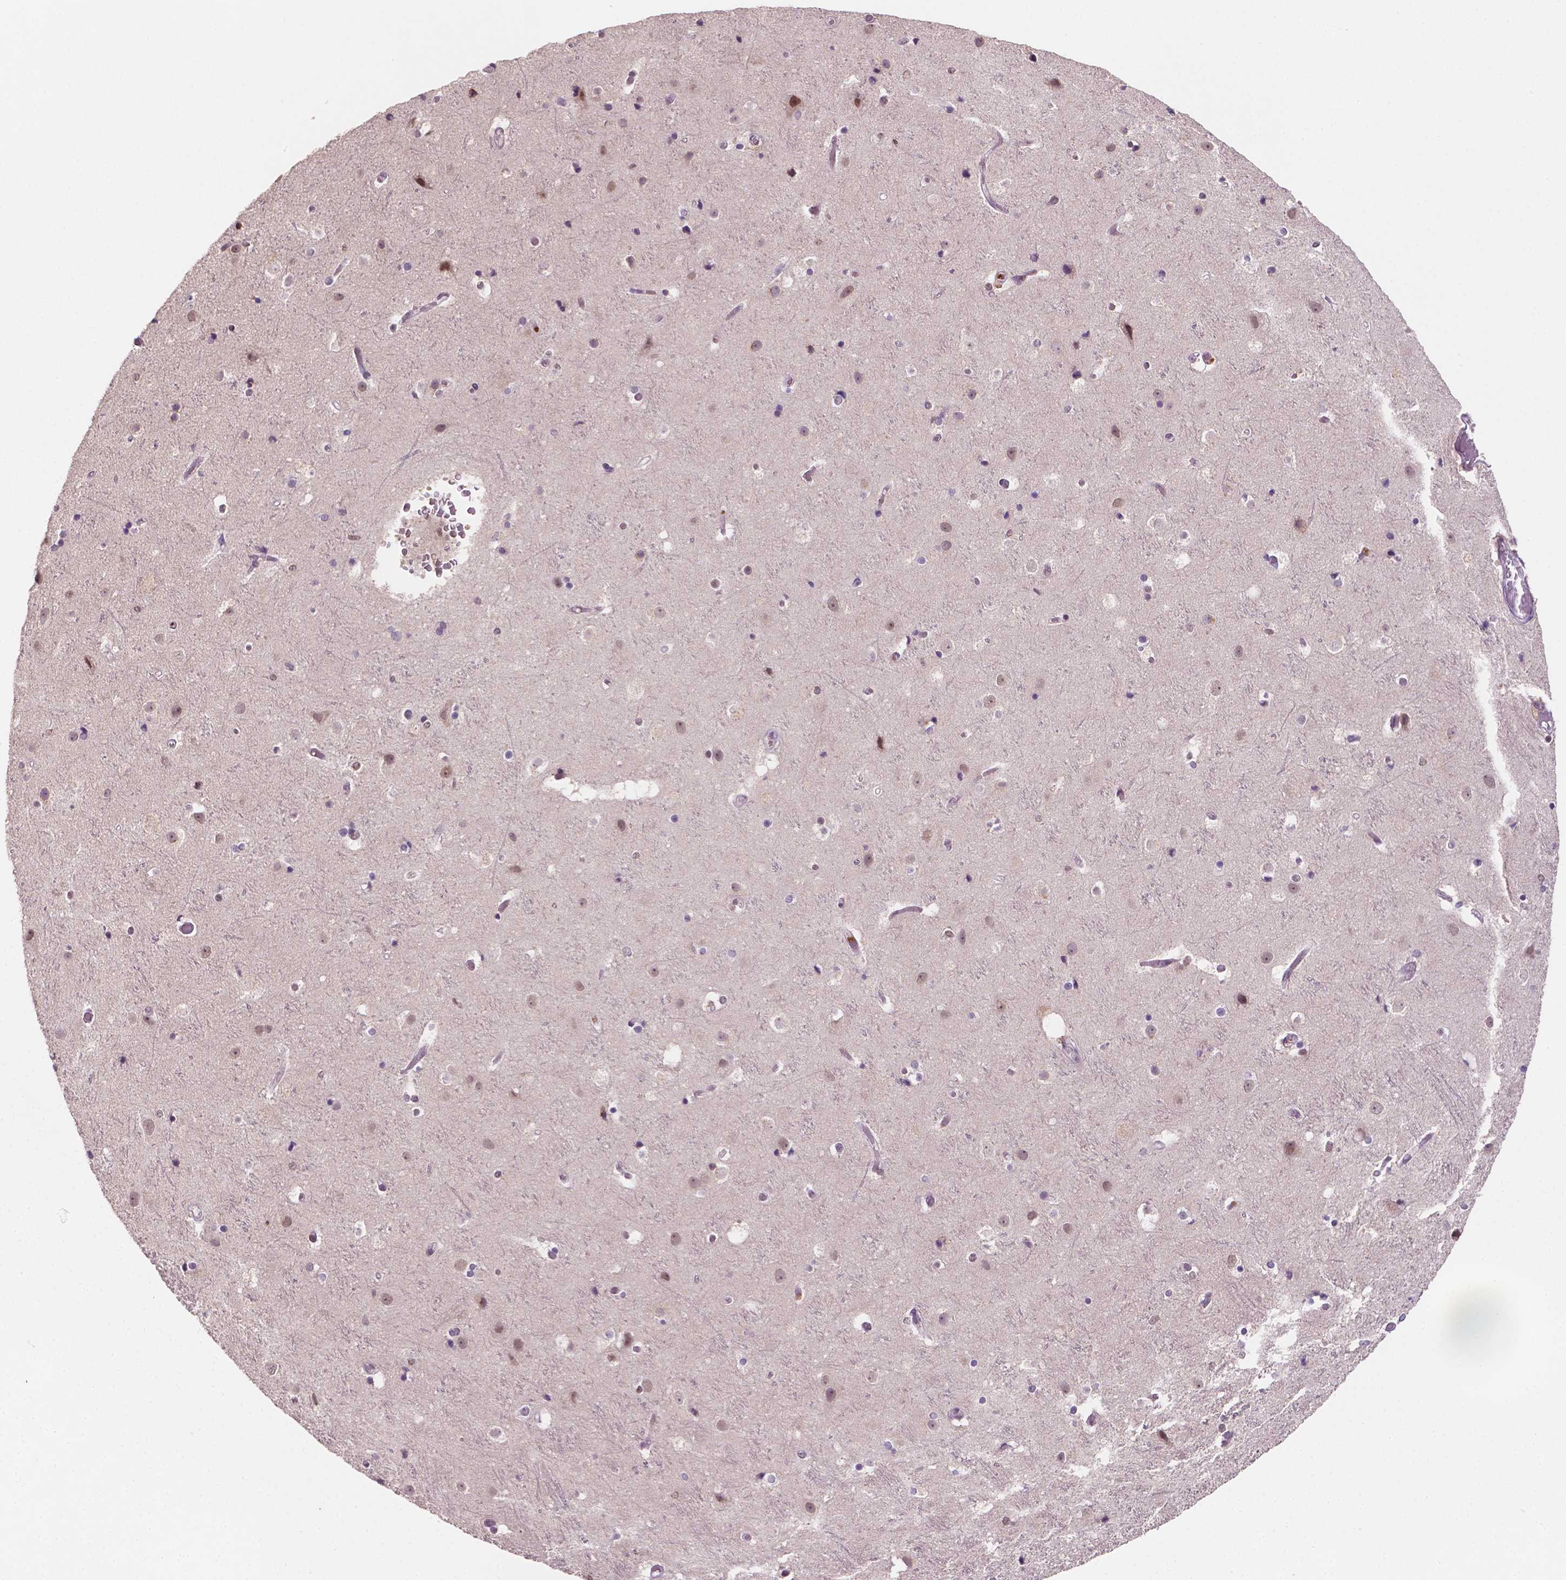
{"staining": {"intensity": "negative", "quantity": "none", "location": "none"}, "tissue": "cerebral cortex", "cell_type": "Endothelial cells", "image_type": "normal", "snomed": [{"axis": "morphology", "description": "Normal tissue, NOS"}, {"axis": "topography", "description": "Cerebral cortex"}], "caption": "Cerebral cortex was stained to show a protein in brown. There is no significant staining in endothelial cells. (DAB immunohistochemistry, high magnification).", "gene": "SHLD3", "patient": {"sex": "female", "age": 52}}